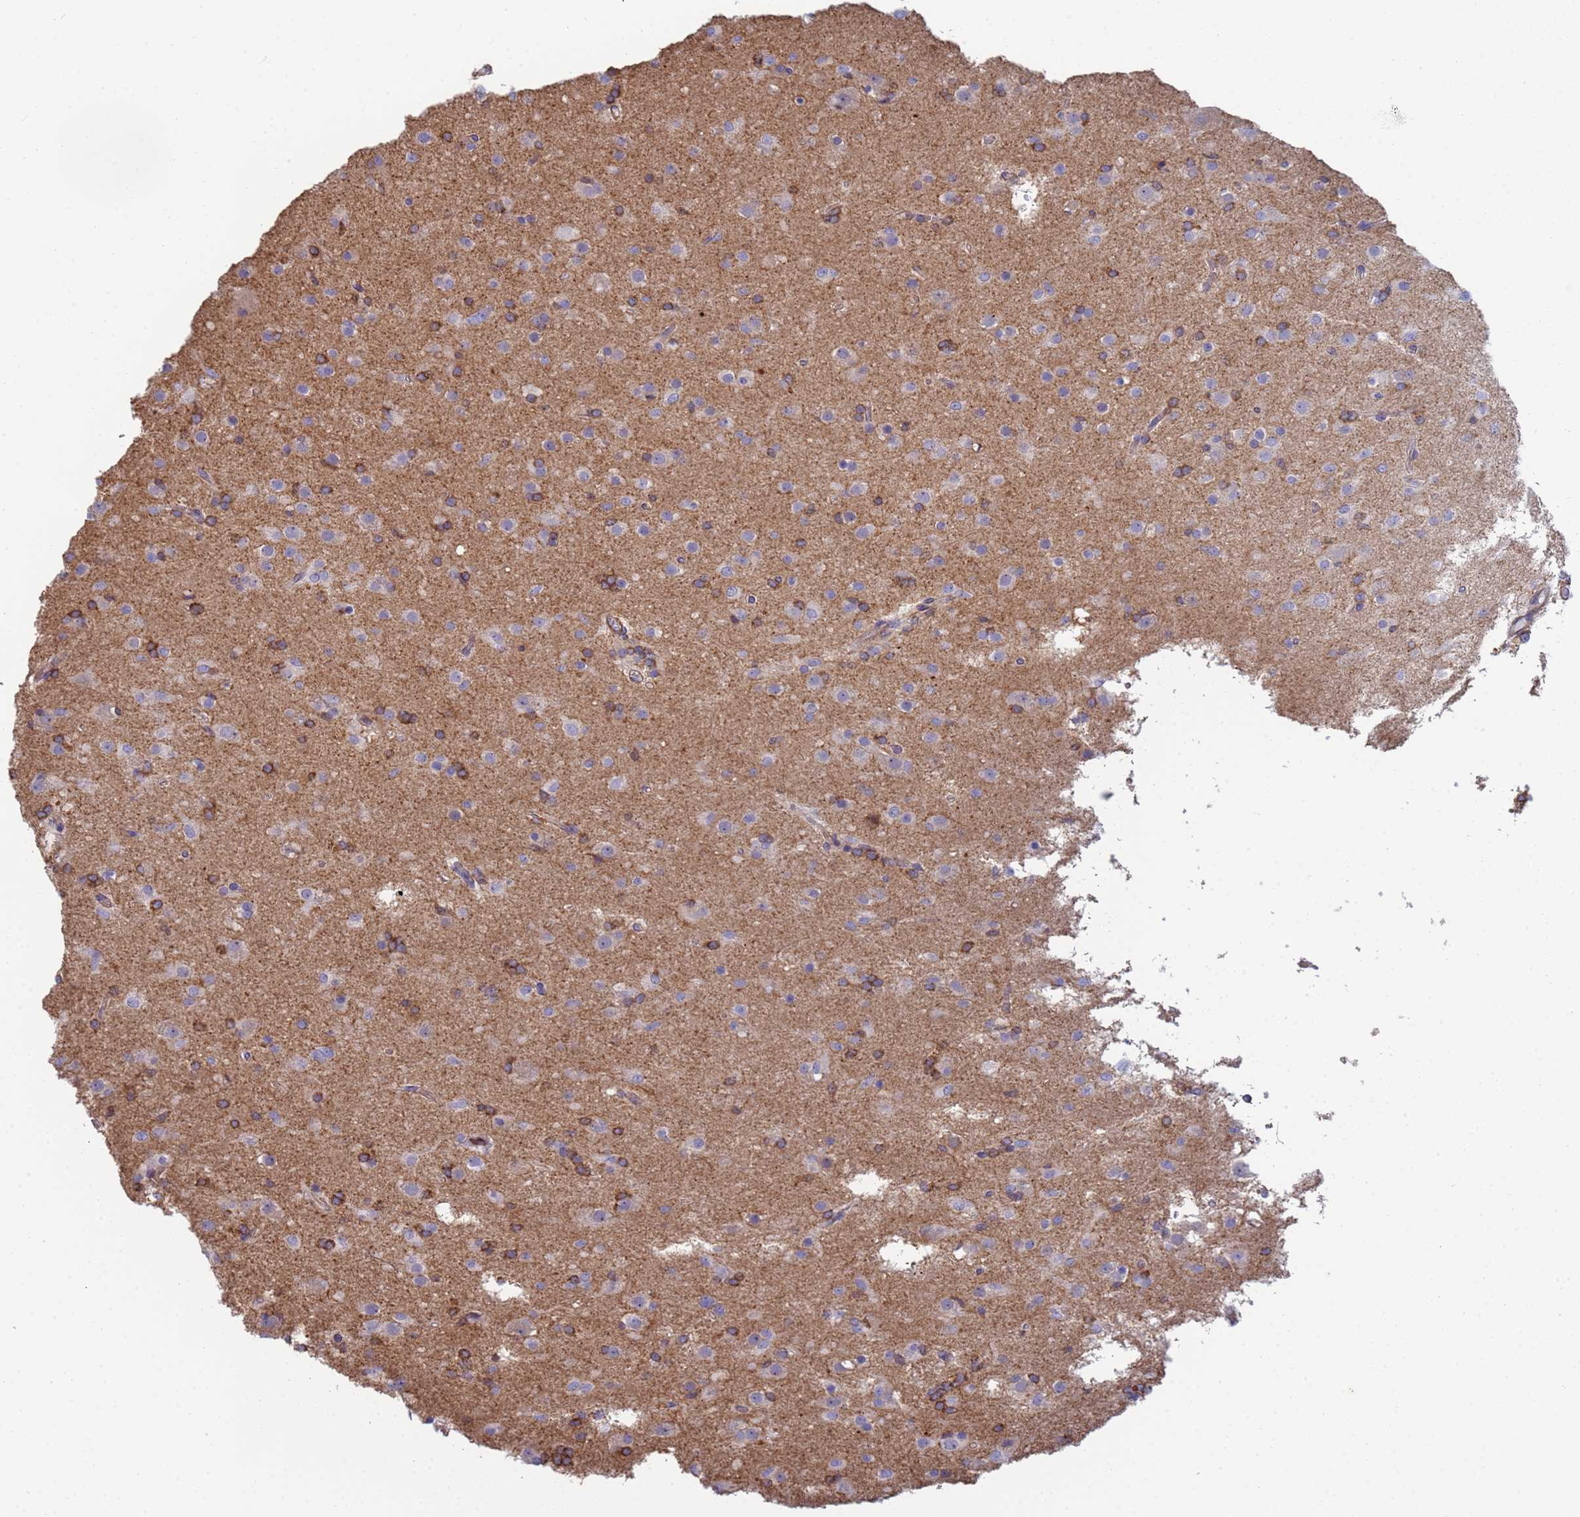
{"staining": {"intensity": "moderate", "quantity": "<25%", "location": "cytoplasmic/membranous"}, "tissue": "glioma", "cell_type": "Tumor cells", "image_type": "cancer", "snomed": [{"axis": "morphology", "description": "Glioma, malignant, Low grade"}, {"axis": "topography", "description": "Brain"}], "caption": "This image exhibits IHC staining of malignant low-grade glioma, with low moderate cytoplasmic/membranous positivity in about <25% of tumor cells.", "gene": "ZNG1B", "patient": {"sex": "male", "age": 65}}